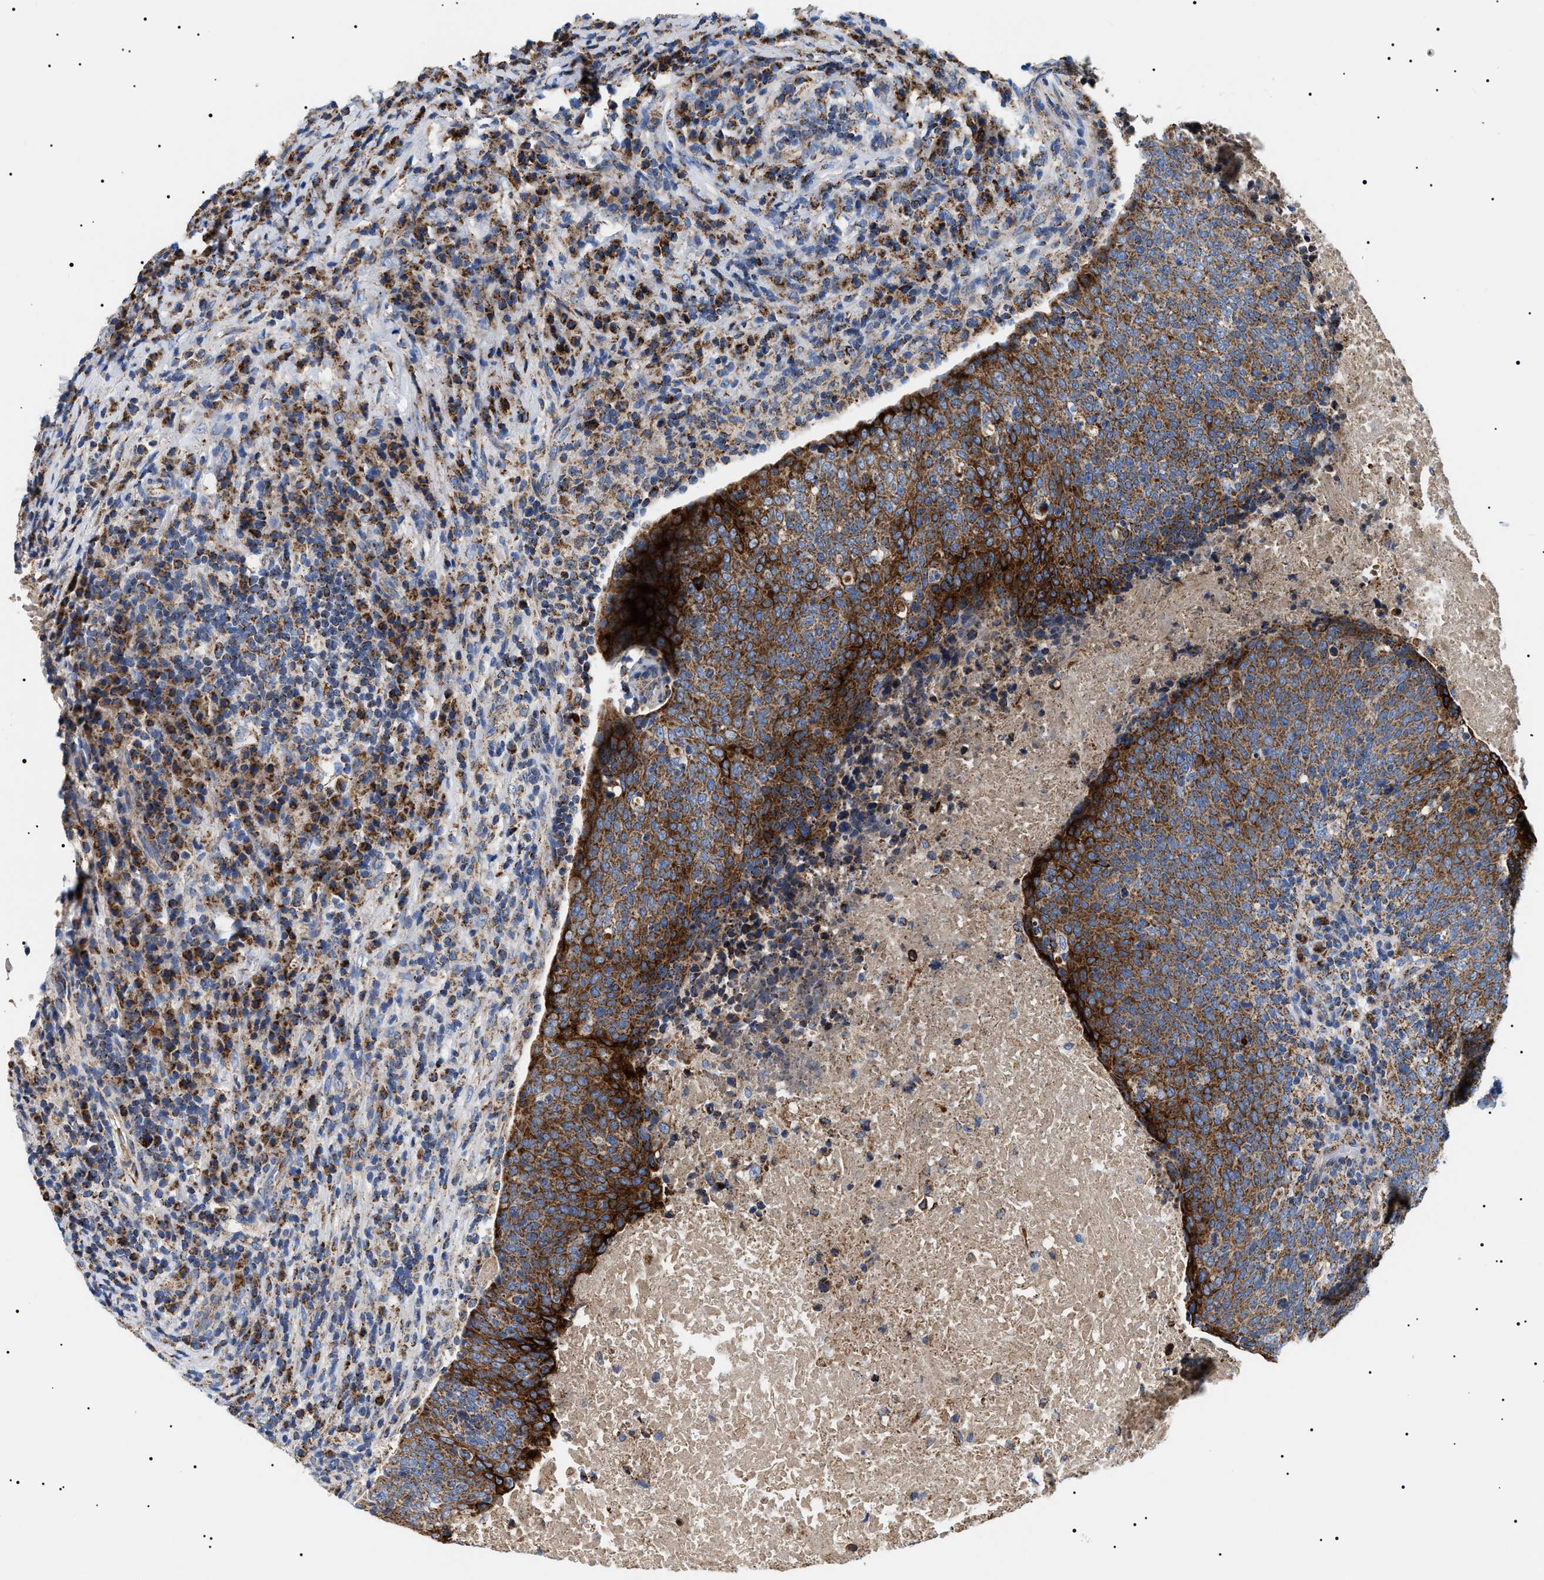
{"staining": {"intensity": "strong", "quantity": "25%-75%", "location": "cytoplasmic/membranous"}, "tissue": "head and neck cancer", "cell_type": "Tumor cells", "image_type": "cancer", "snomed": [{"axis": "morphology", "description": "Squamous cell carcinoma, NOS"}, {"axis": "morphology", "description": "Squamous cell carcinoma, metastatic, NOS"}, {"axis": "topography", "description": "Lymph node"}, {"axis": "topography", "description": "Head-Neck"}], "caption": "This image displays IHC staining of squamous cell carcinoma (head and neck), with high strong cytoplasmic/membranous staining in about 25%-75% of tumor cells.", "gene": "OXSM", "patient": {"sex": "male", "age": 62}}